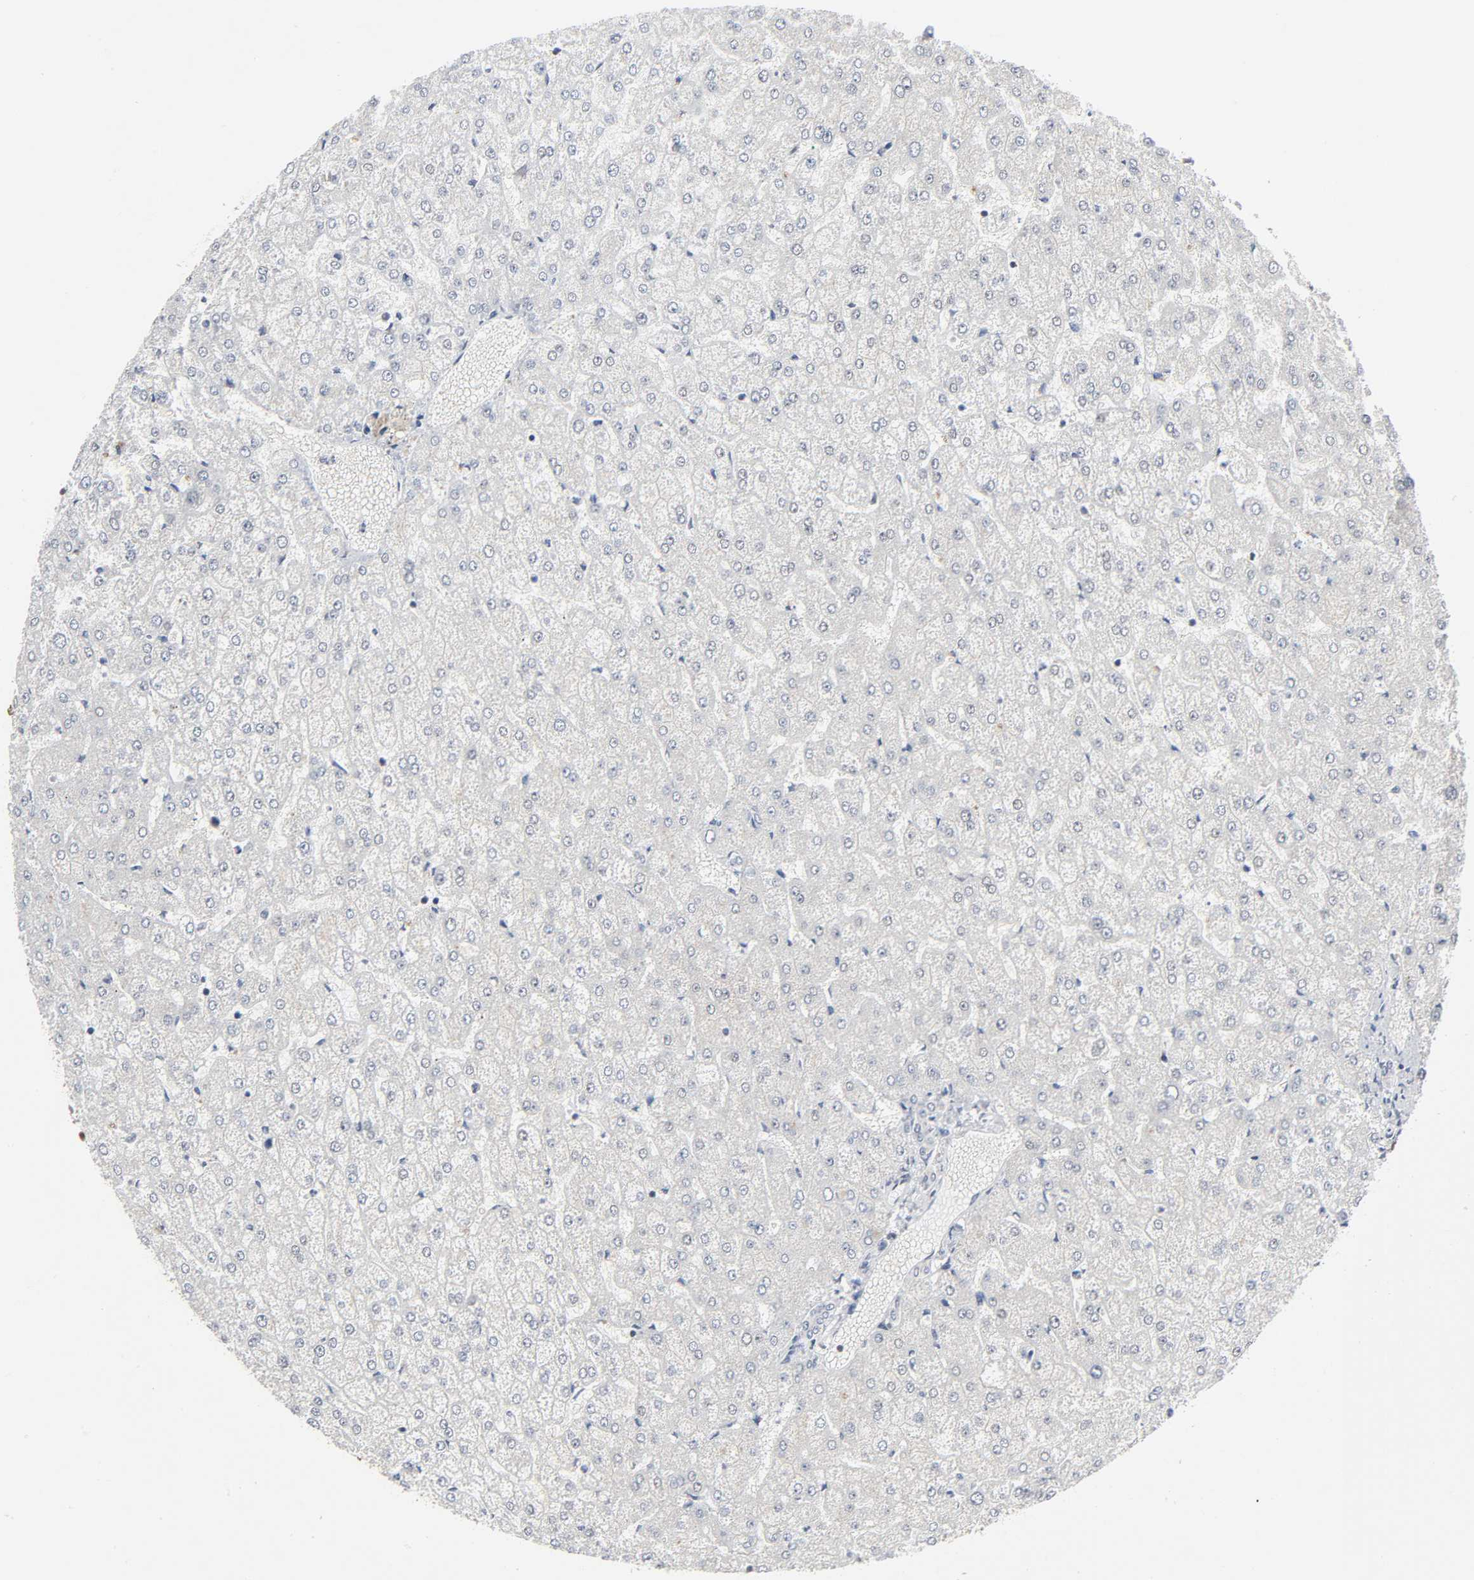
{"staining": {"intensity": "negative", "quantity": "none", "location": "none"}, "tissue": "liver", "cell_type": "Cholangiocytes", "image_type": "normal", "snomed": [{"axis": "morphology", "description": "Normal tissue, NOS"}, {"axis": "topography", "description": "Liver"}], "caption": "The micrograph displays no staining of cholangiocytes in benign liver. (DAB (3,3'-diaminobenzidine) immunohistochemistry (IHC), high magnification).", "gene": "MUC1", "patient": {"sex": "female", "age": 32}}